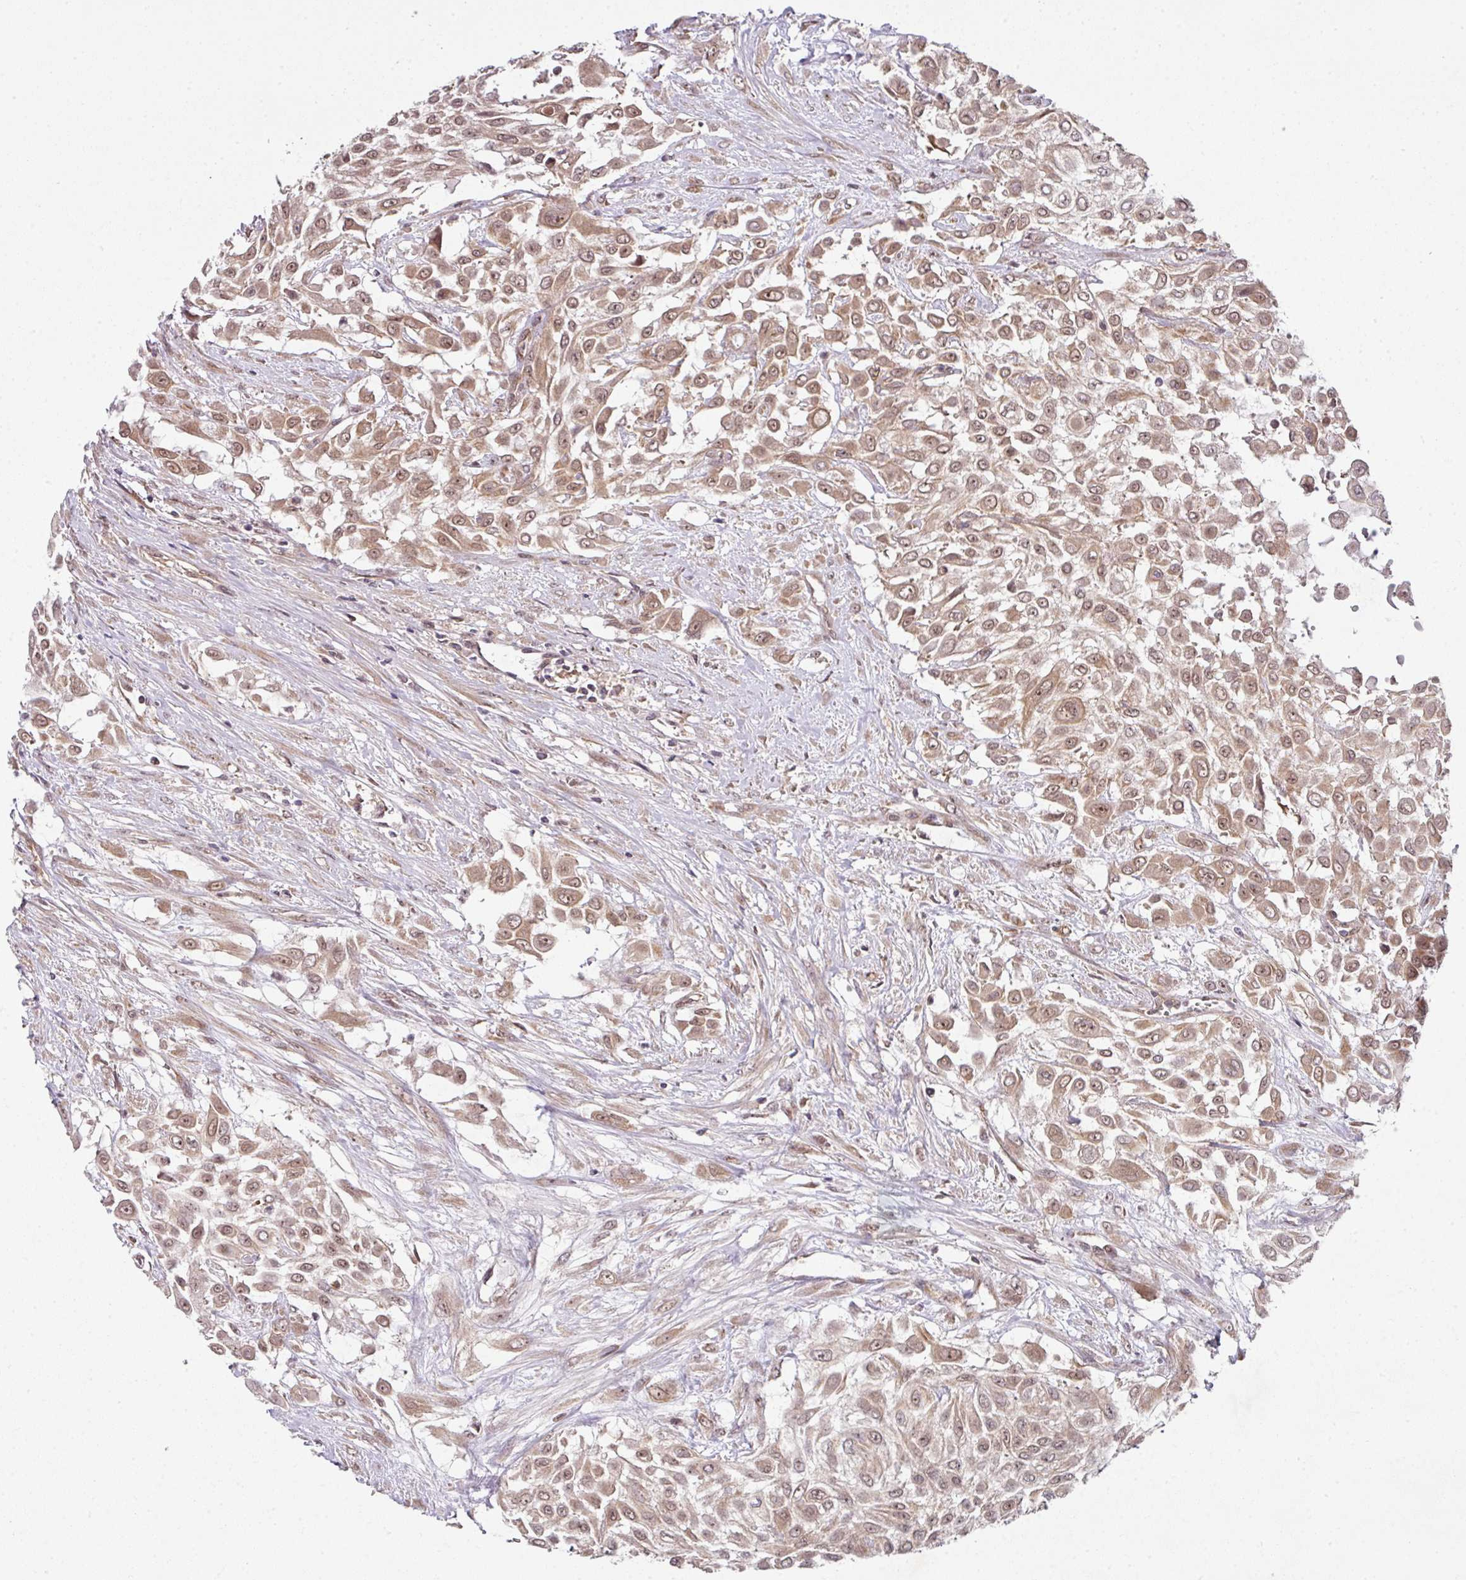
{"staining": {"intensity": "moderate", "quantity": ">75%", "location": "cytoplasmic/membranous,nuclear"}, "tissue": "urothelial cancer", "cell_type": "Tumor cells", "image_type": "cancer", "snomed": [{"axis": "morphology", "description": "Urothelial carcinoma, High grade"}, {"axis": "topography", "description": "Urinary bladder"}], "caption": "Immunohistochemistry (IHC) (DAB) staining of human high-grade urothelial carcinoma displays moderate cytoplasmic/membranous and nuclear protein positivity in about >75% of tumor cells. (Brightfield microscopy of DAB IHC at high magnification).", "gene": "CAMLG", "patient": {"sex": "male", "age": 57}}